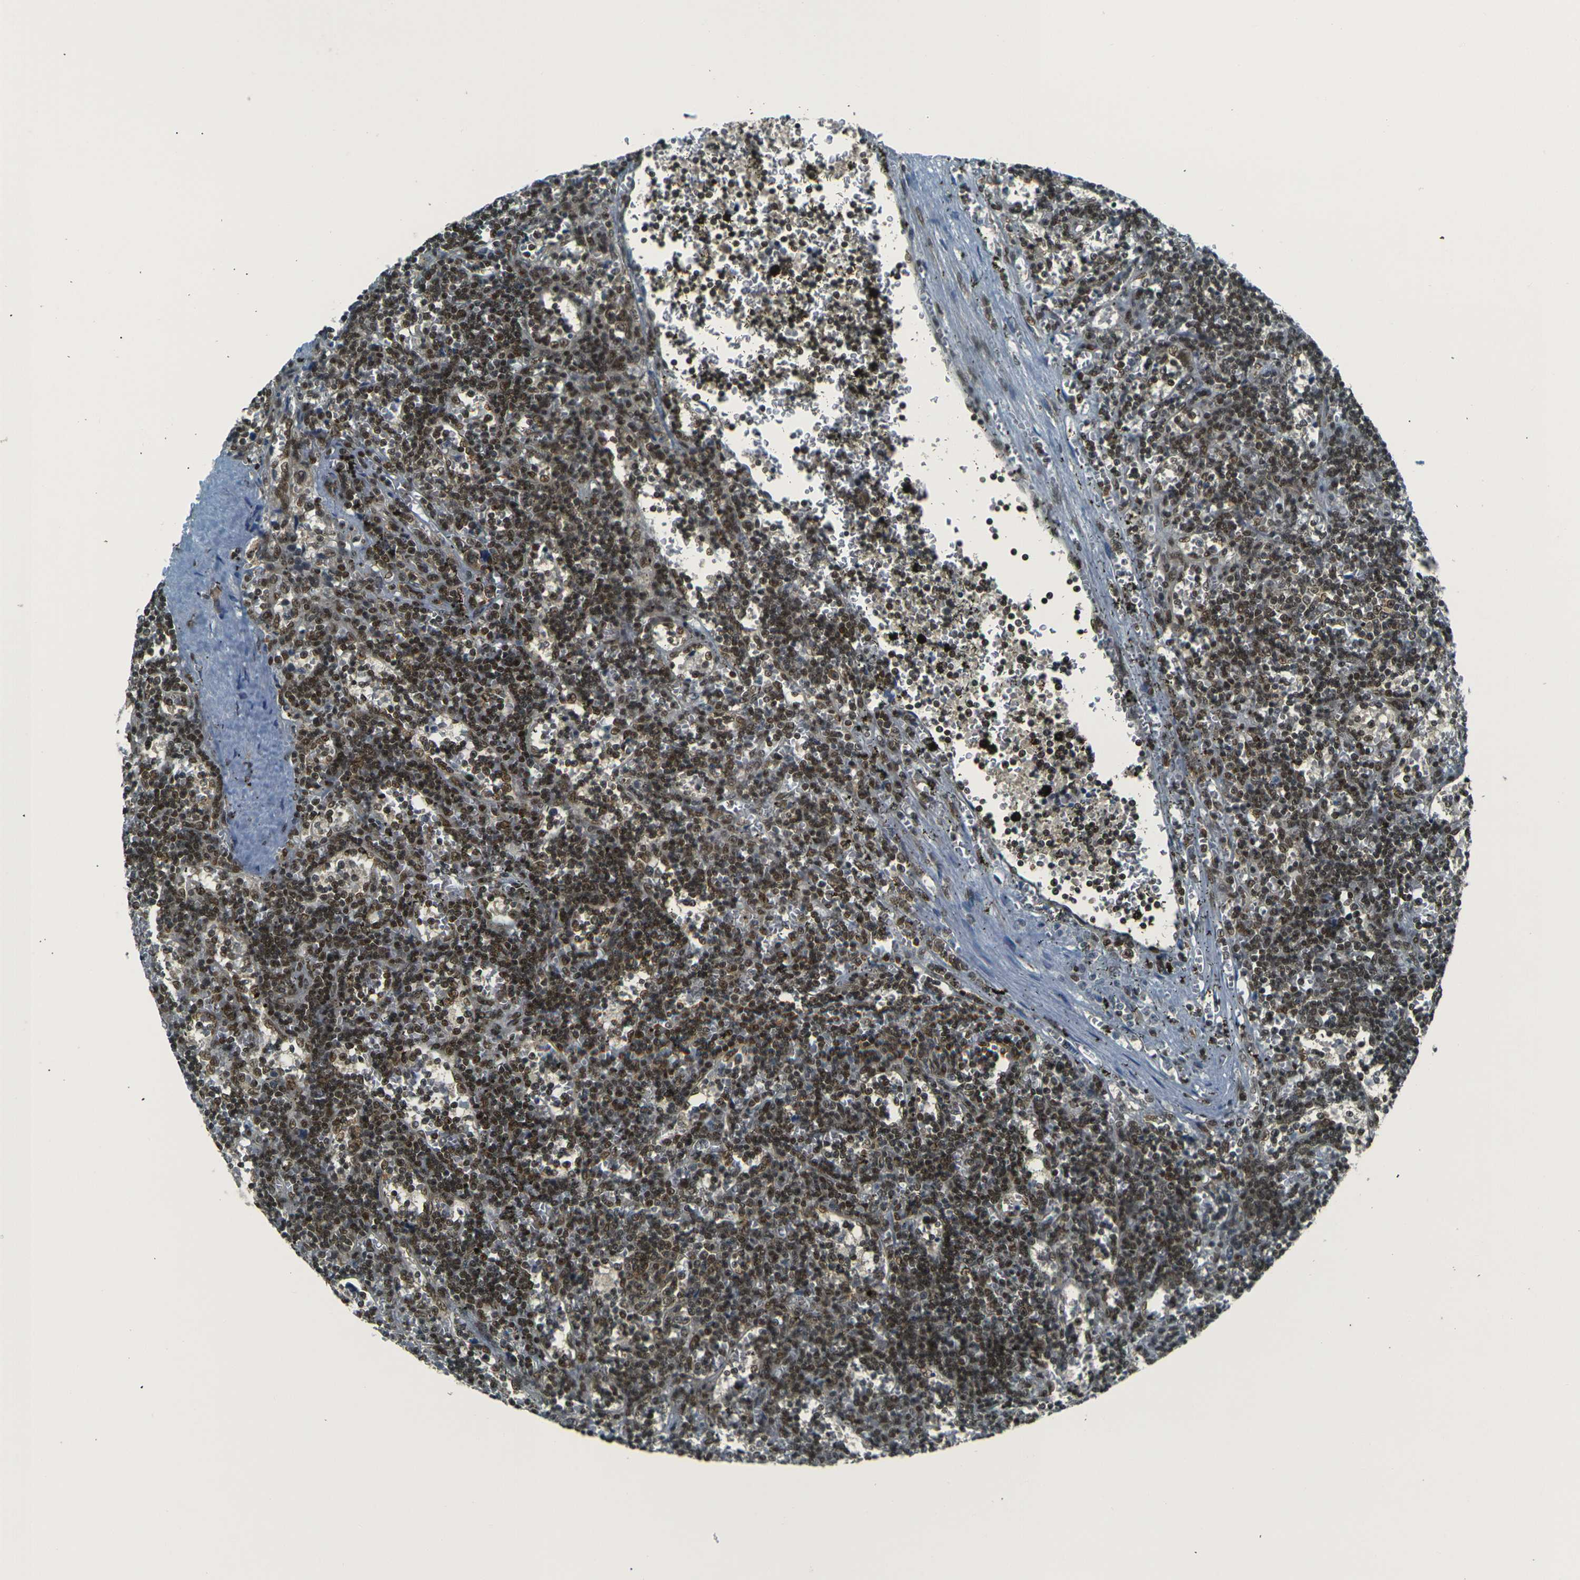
{"staining": {"intensity": "strong", "quantity": ">75%", "location": "nuclear"}, "tissue": "lymphoma", "cell_type": "Tumor cells", "image_type": "cancer", "snomed": [{"axis": "morphology", "description": "Malignant lymphoma, non-Hodgkin's type, Low grade"}, {"axis": "topography", "description": "Spleen"}], "caption": "An image showing strong nuclear expression in approximately >75% of tumor cells in lymphoma, as visualized by brown immunohistochemical staining.", "gene": "NHEJ1", "patient": {"sex": "male", "age": 60}}